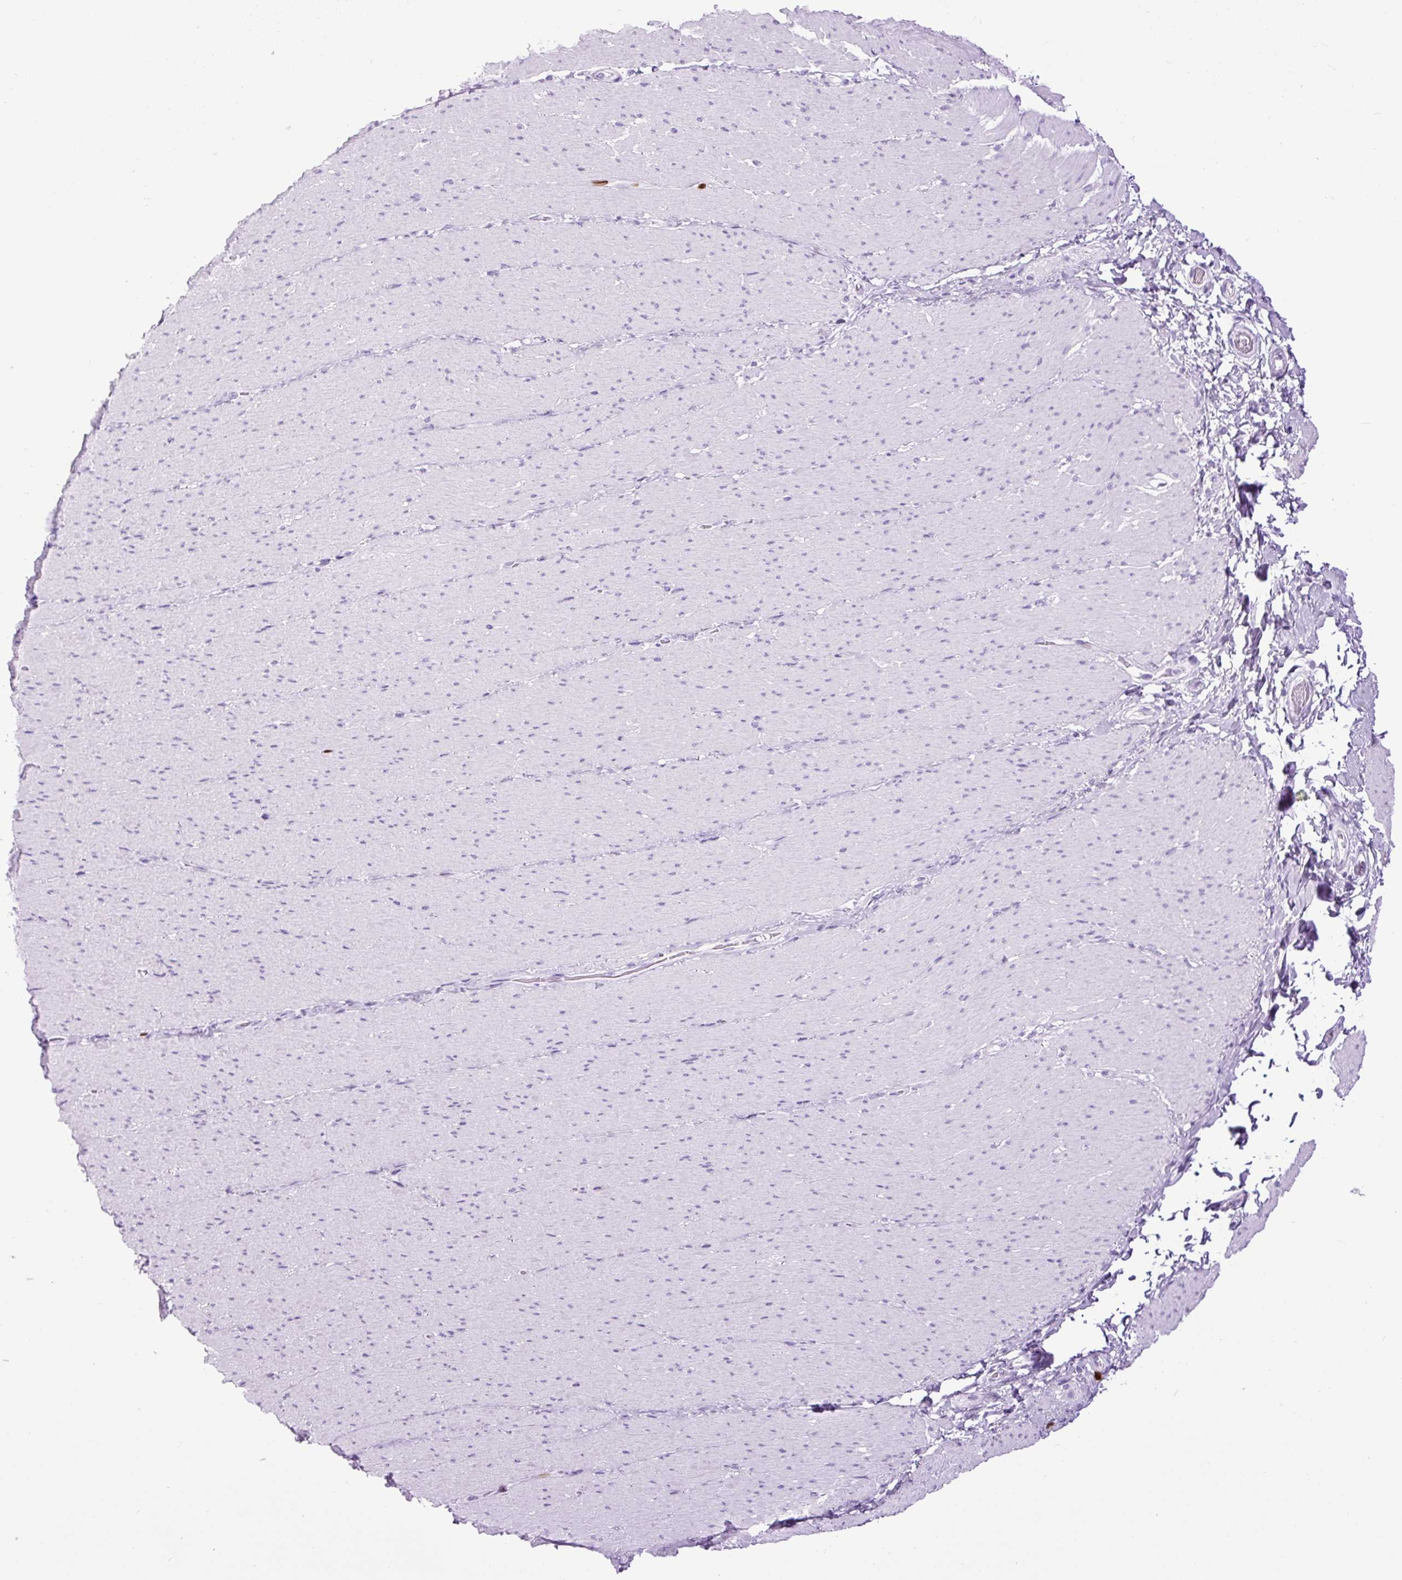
{"staining": {"intensity": "negative", "quantity": "none", "location": "none"}, "tissue": "smooth muscle", "cell_type": "Smooth muscle cells", "image_type": "normal", "snomed": [{"axis": "morphology", "description": "Normal tissue, NOS"}, {"axis": "topography", "description": "Smooth muscle"}, {"axis": "topography", "description": "Rectum"}], "caption": "The histopathology image reveals no staining of smooth muscle cells in benign smooth muscle.", "gene": "RACGAP1", "patient": {"sex": "male", "age": 53}}